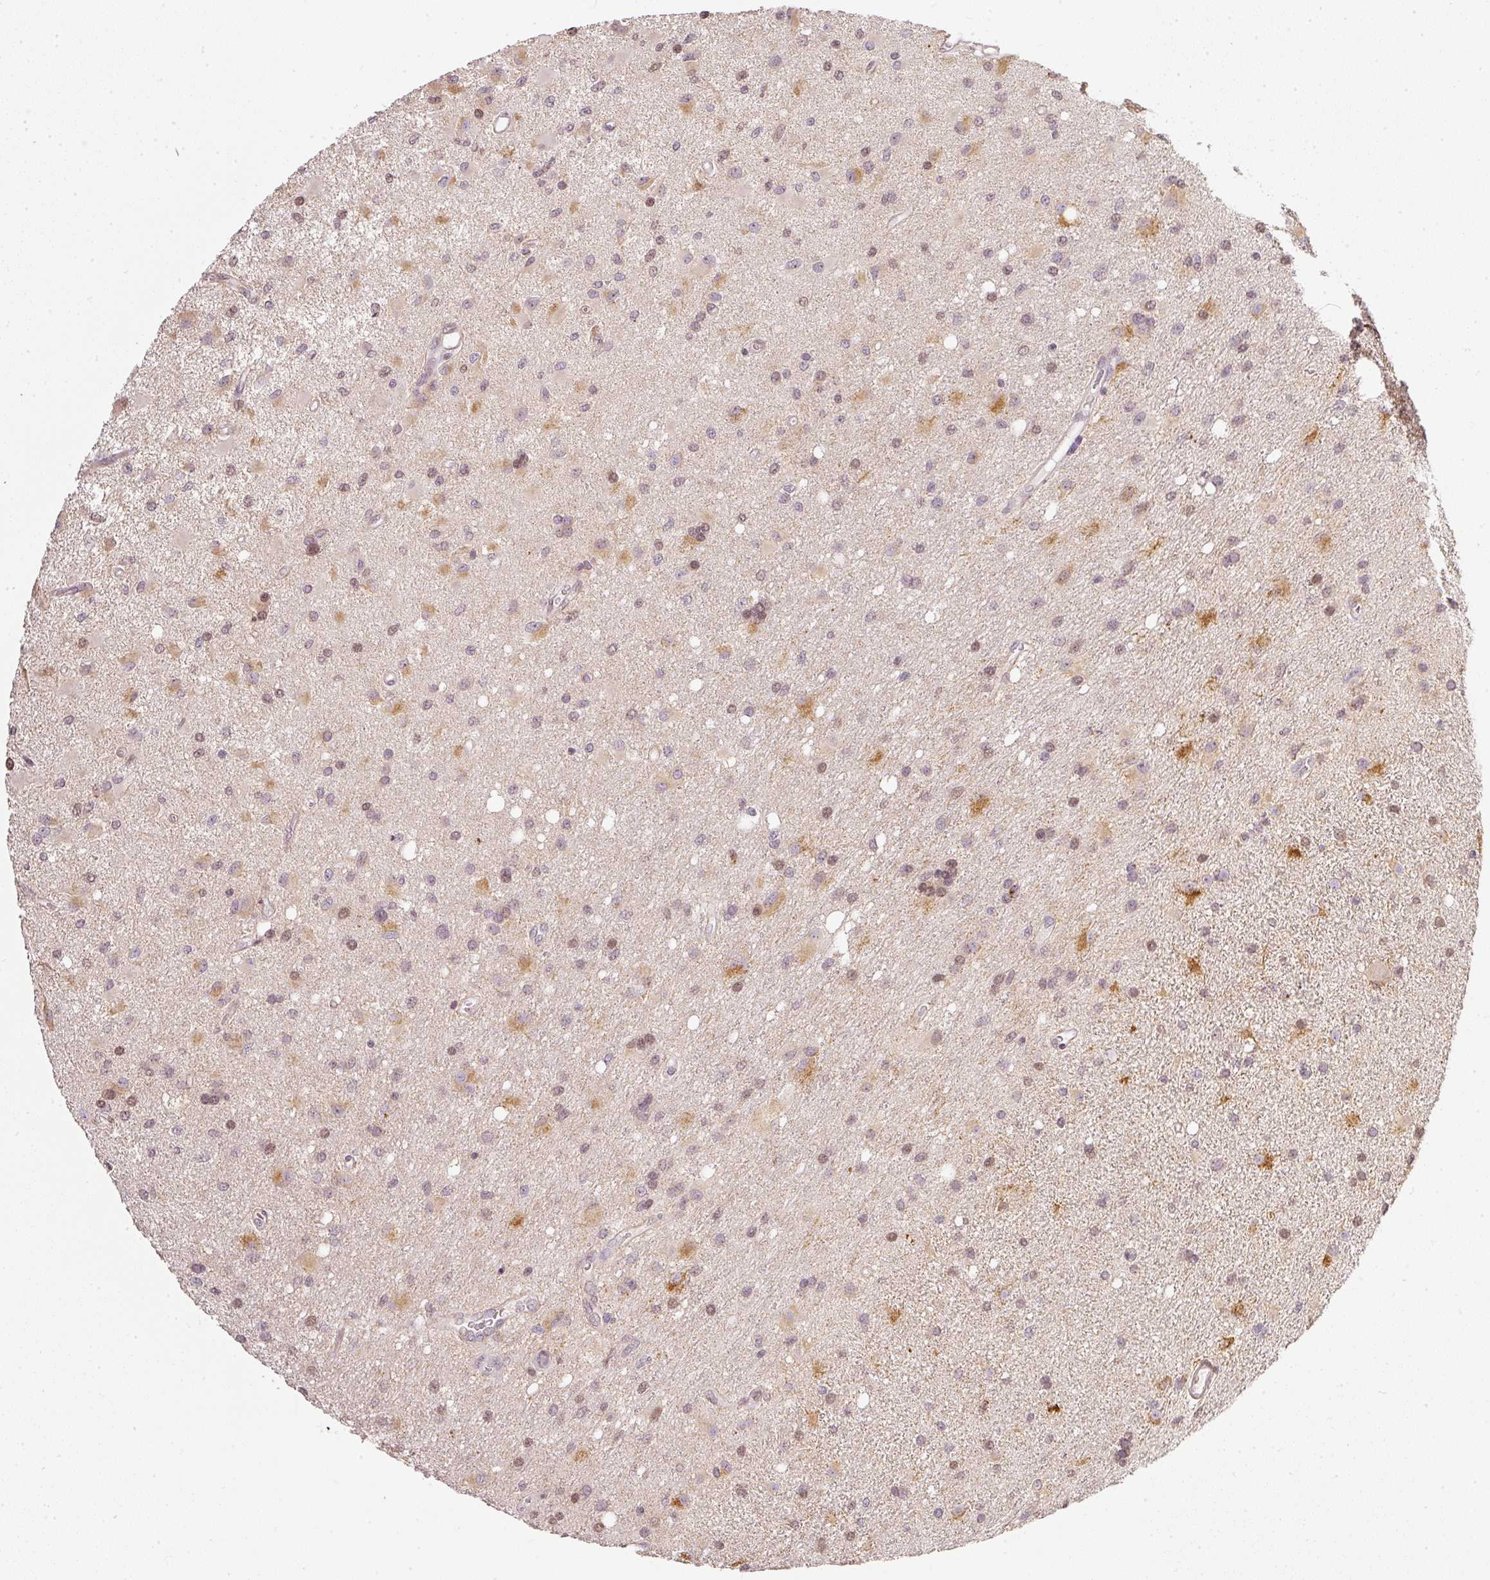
{"staining": {"intensity": "moderate", "quantity": "<25%", "location": "nuclear"}, "tissue": "glioma", "cell_type": "Tumor cells", "image_type": "cancer", "snomed": [{"axis": "morphology", "description": "Glioma, malignant, High grade"}, {"axis": "topography", "description": "Brain"}], "caption": "Protein analysis of glioma tissue exhibits moderate nuclear staining in approximately <25% of tumor cells. The staining was performed using DAB, with brown indicating positive protein expression. Nuclei are stained blue with hematoxylin.", "gene": "NRDE2", "patient": {"sex": "male", "age": 67}}